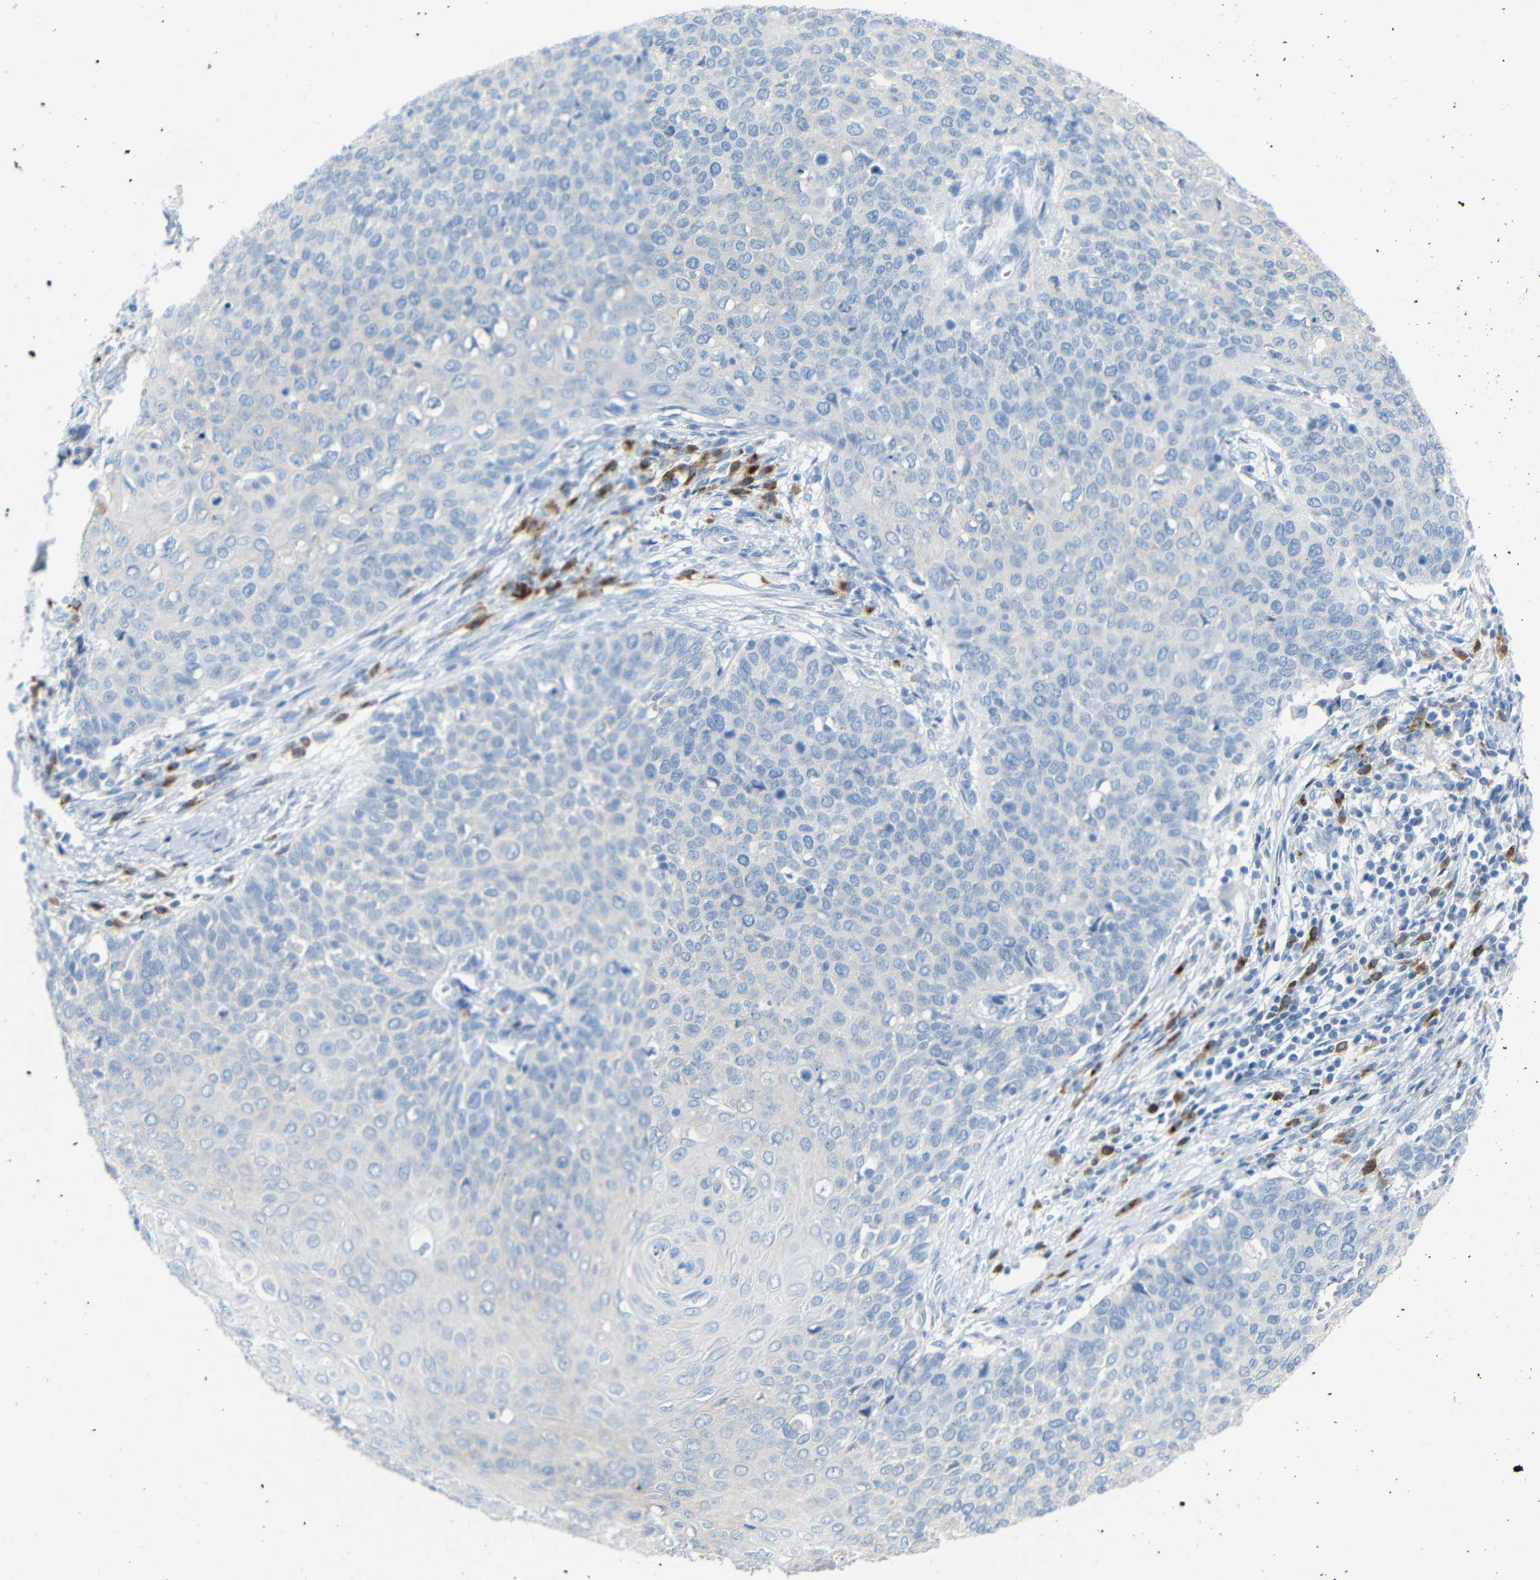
{"staining": {"intensity": "negative", "quantity": "none", "location": "none"}, "tissue": "cervical cancer", "cell_type": "Tumor cells", "image_type": "cancer", "snomed": [{"axis": "morphology", "description": "Squamous cell carcinoma, NOS"}, {"axis": "topography", "description": "Cervix"}], "caption": "An immunohistochemistry (IHC) micrograph of squamous cell carcinoma (cervical) is shown. There is no staining in tumor cells of squamous cell carcinoma (cervical).", "gene": "FCRL1", "patient": {"sex": "female", "age": 39}}